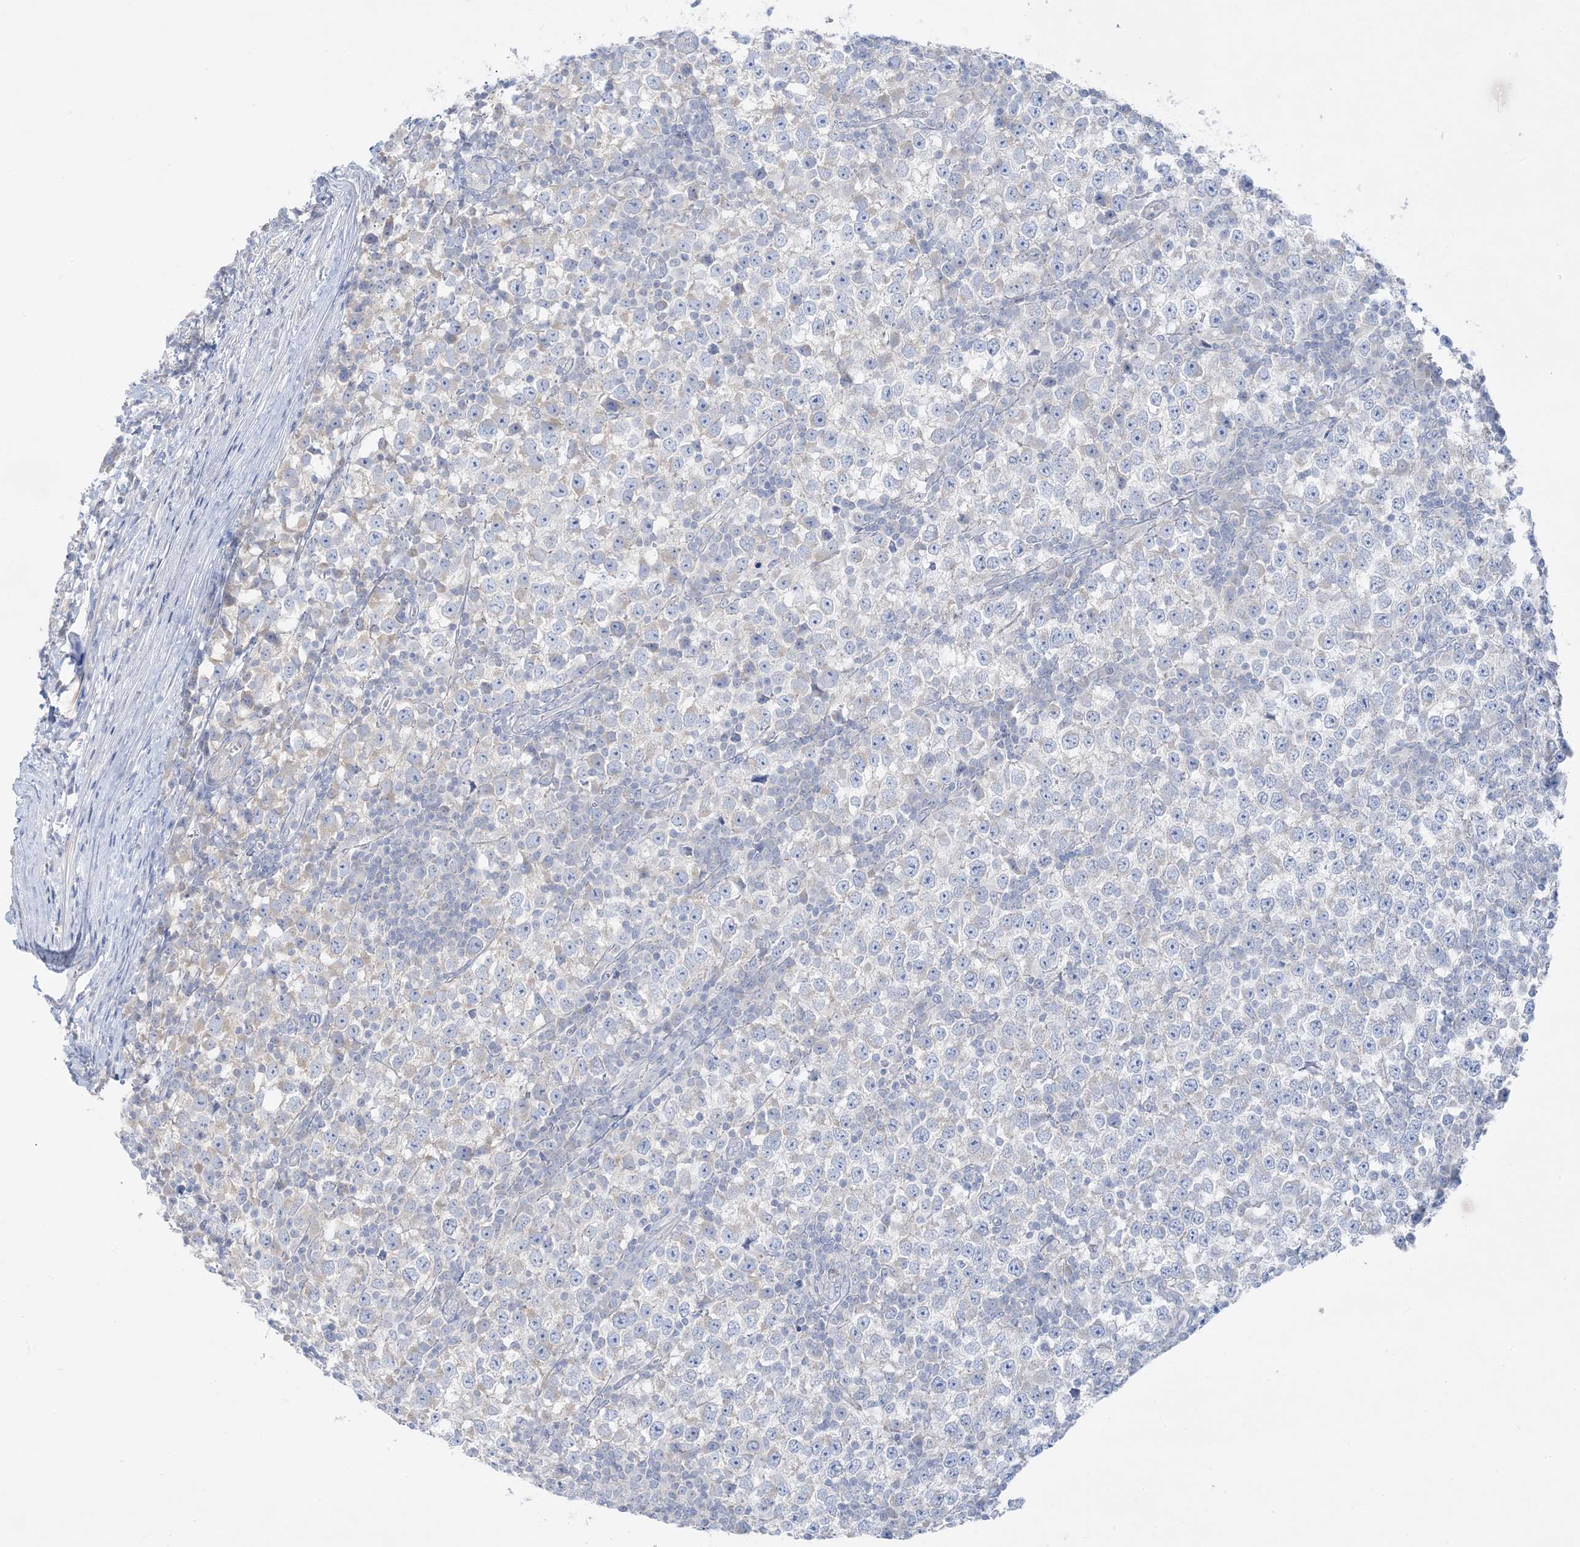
{"staining": {"intensity": "negative", "quantity": "none", "location": "none"}, "tissue": "testis cancer", "cell_type": "Tumor cells", "image_type": "cancer", "snomed": [{"axis": "morphology", "description": "Seminoma, NOS"}, {"axis": "topography", "description": "Testis"}], "caption": "Protein analysis of testis cancer demonstrates no significant positivity in tumor cells.", "gene": "FAM184A", "patient": {"sex": "male", "age": 65}}